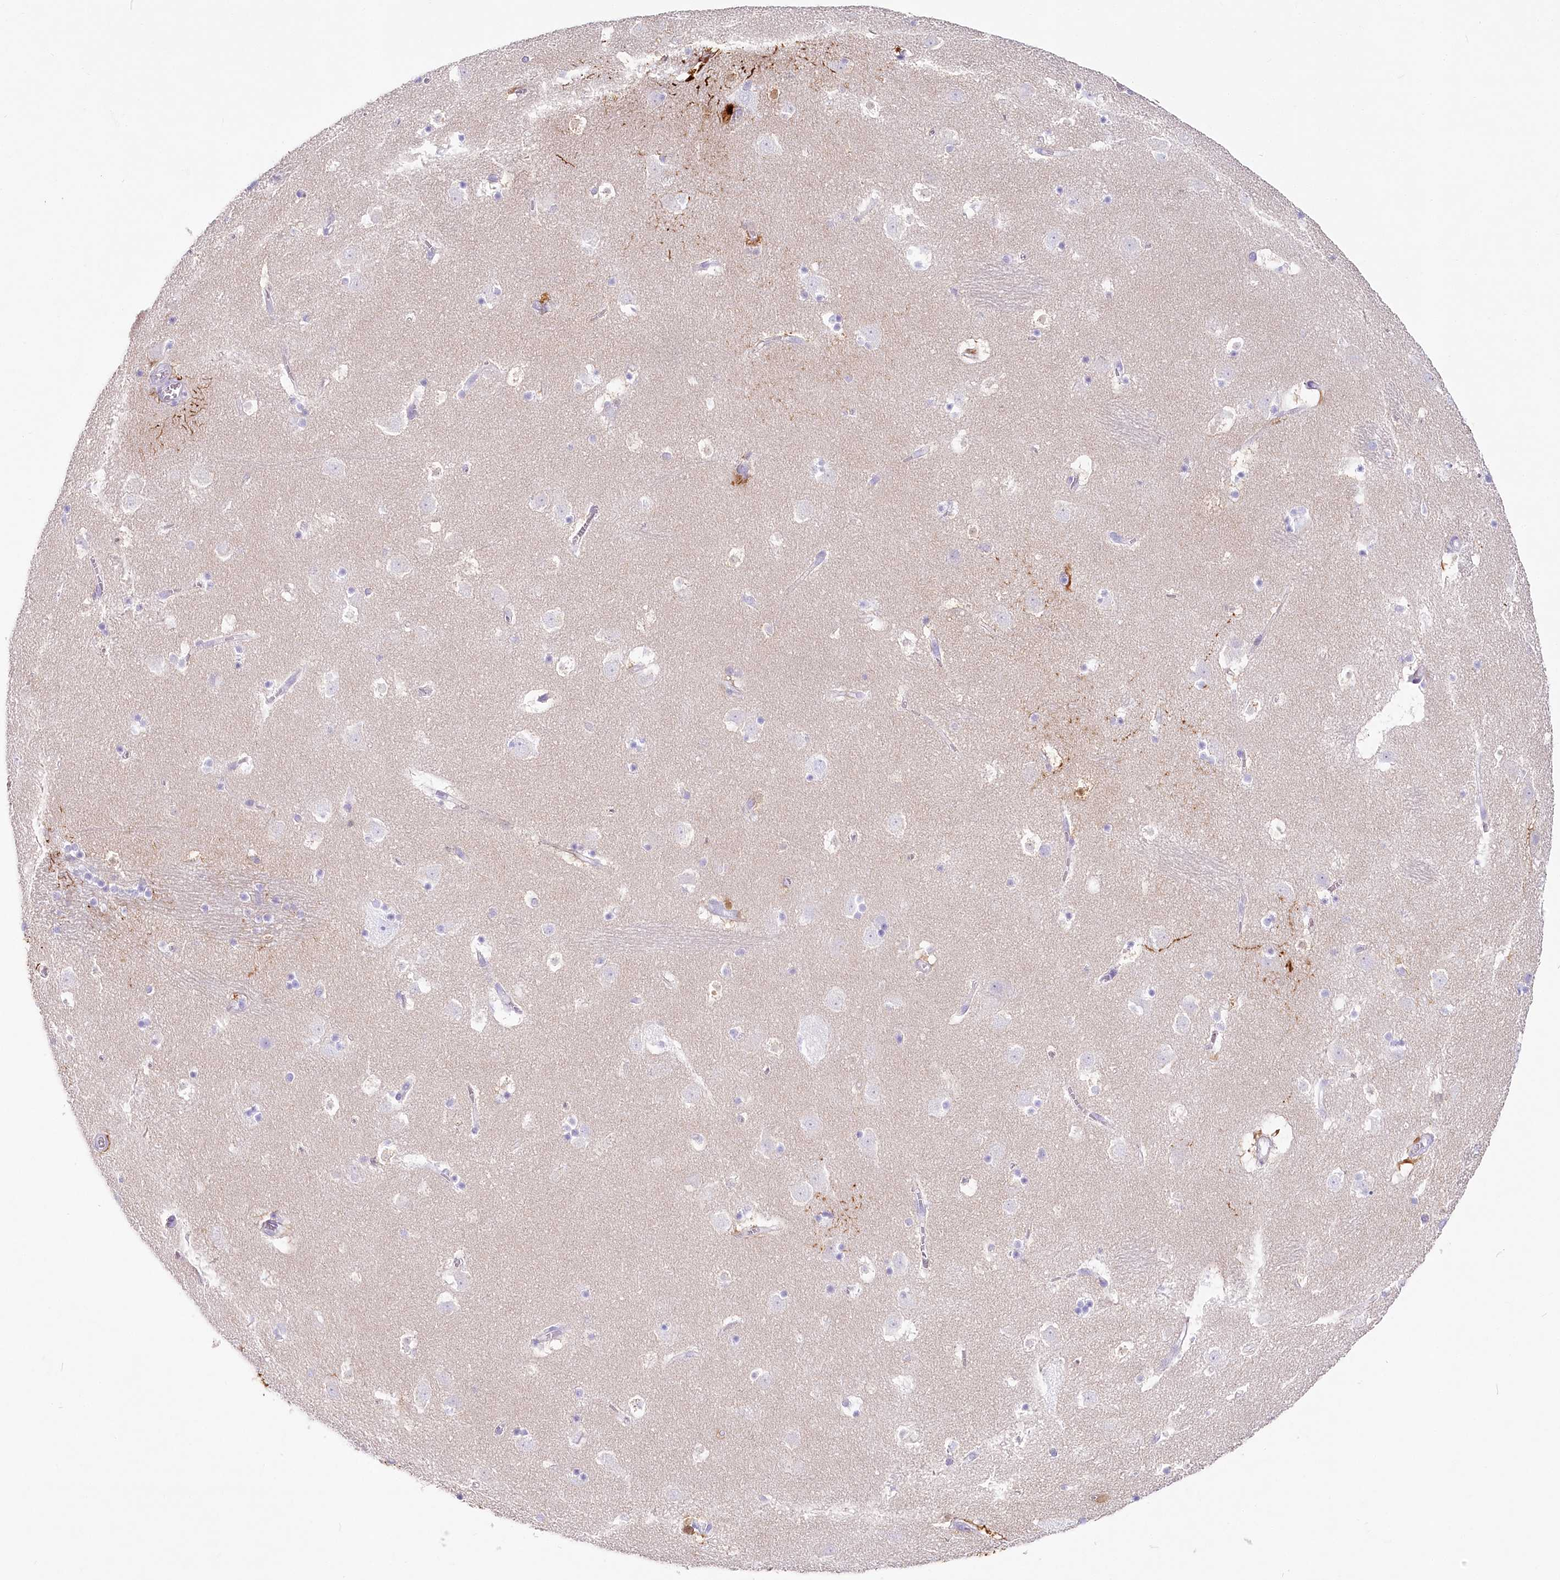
{"staining": {"intensity": "strong", "quantity": "<25%", "location": "cytoplasmic/membranous"}, "tissue": "caudate", "cell_type": "Glial cells", "image_type": "normal", "snomed": [{"axis": "morphology", "description": "Normal tissue, NOS"}, {"axis": "topography", "description": "Lateral ventricle wall"}], "caption": "Protein analysis of unremarkable caudate demonstrates strong cytoplasmic/membranous staining in about <25% of glial cells. The staining was performed using DAB (3,3'-diaminobenzidine), with brown indicating positive protein expression. Nuclei are stained blue with hematoxylin.", "gene": "IFIT5", "patient": {"sex": "male", "age": 45}}